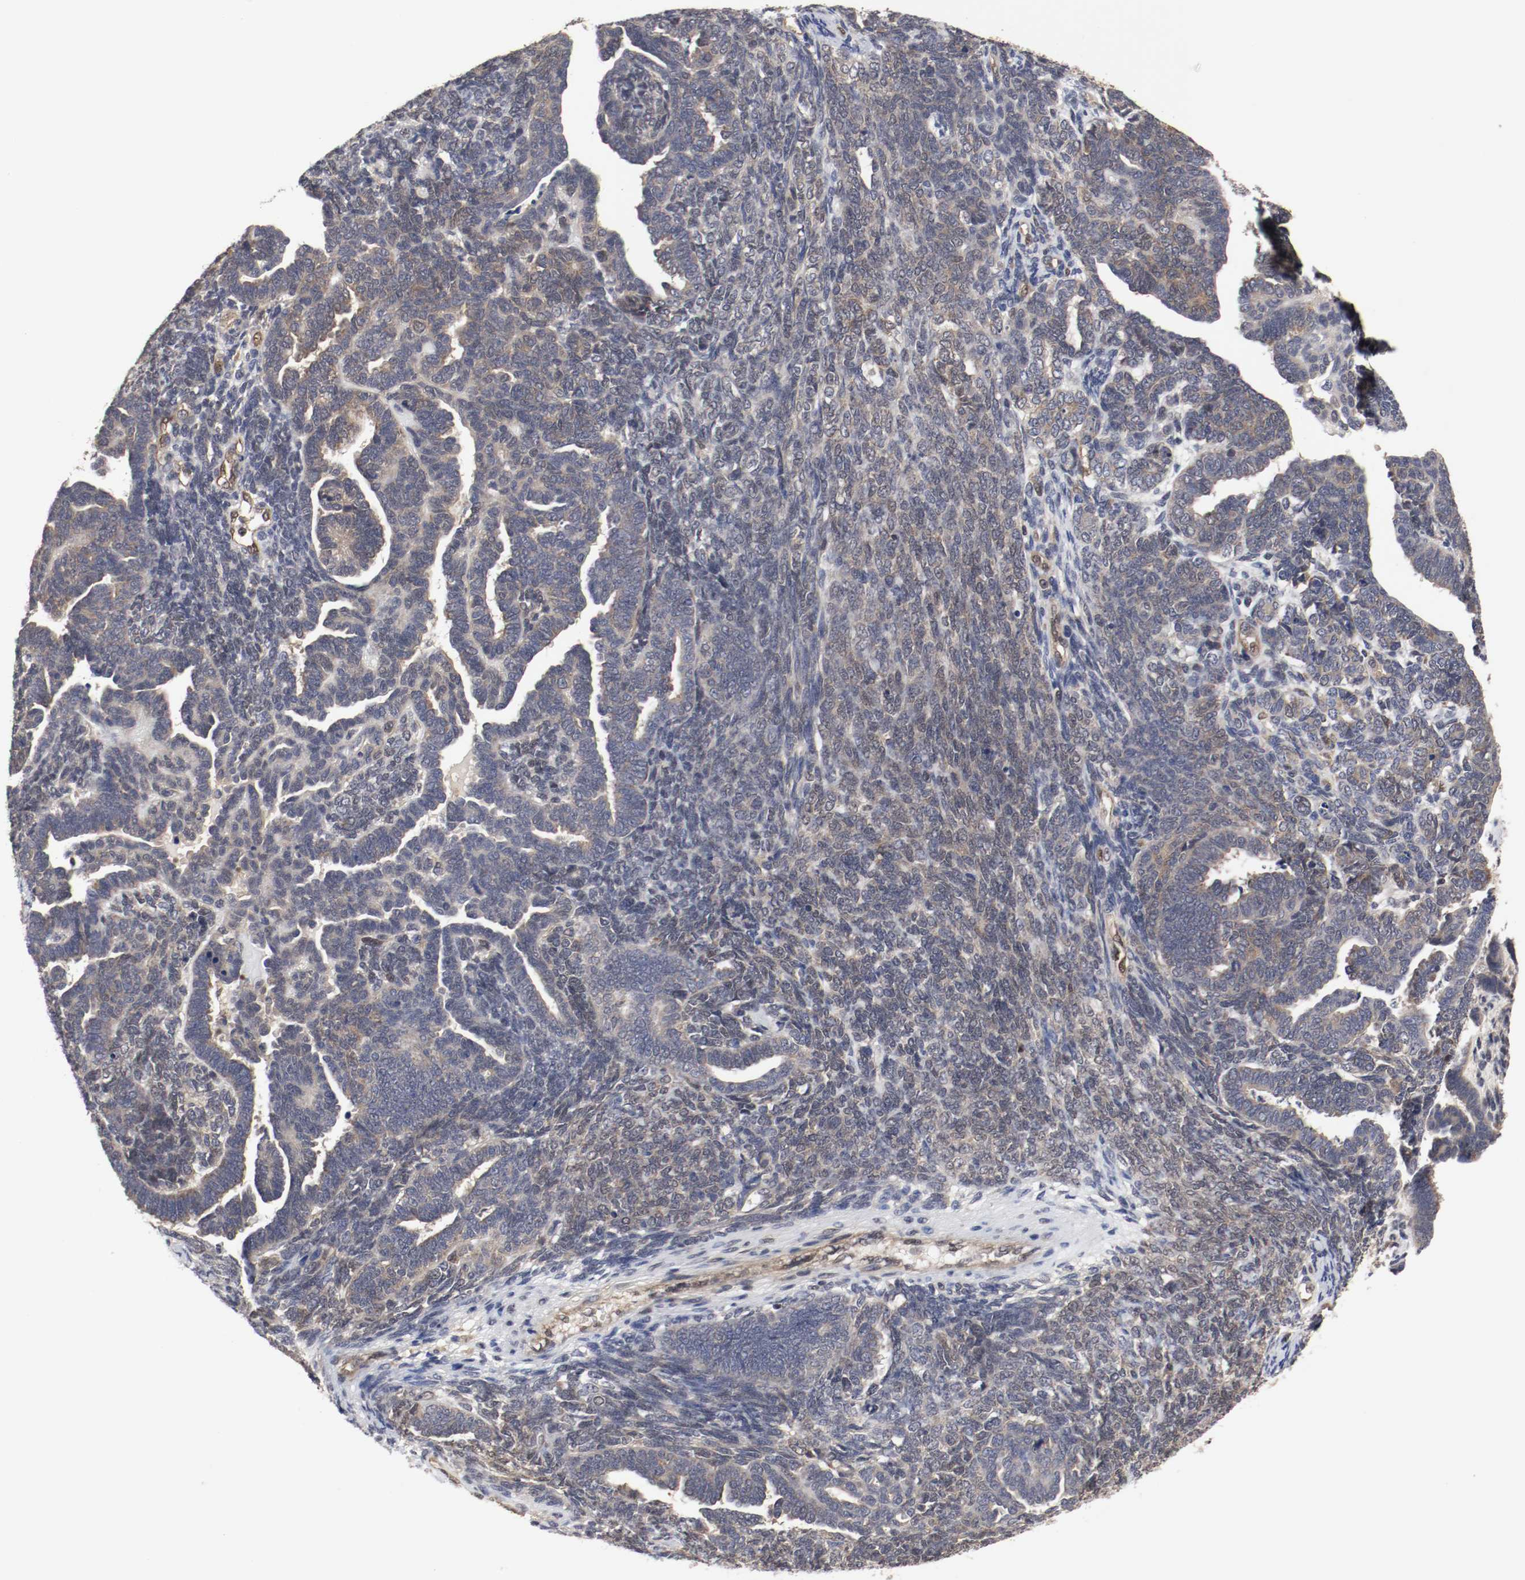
{"staining": {"intensity": "weak", "quantity": ">75%", "location": "cytoplasmic/membranous"}, "tissue": "endometrial cancer", "cell_type": "Tumor cells", "image_type": "cancer", "snomed": [{"axis": "morphology", "description": "Neoplasm, malignant, NOS"}, {"axis": "topography", "description": "Endometrium"}], "caption": "IHC of endometrial neoplasm (malignant) displays low levels of weak cytoplasmic/membranous positivity in approximately >75% of tumor cells. (DAB = brown stain, brightfield microscopy at high magnification).", "gene": "AFG3L2", "patient": {"sex": "female", "age": 74}}